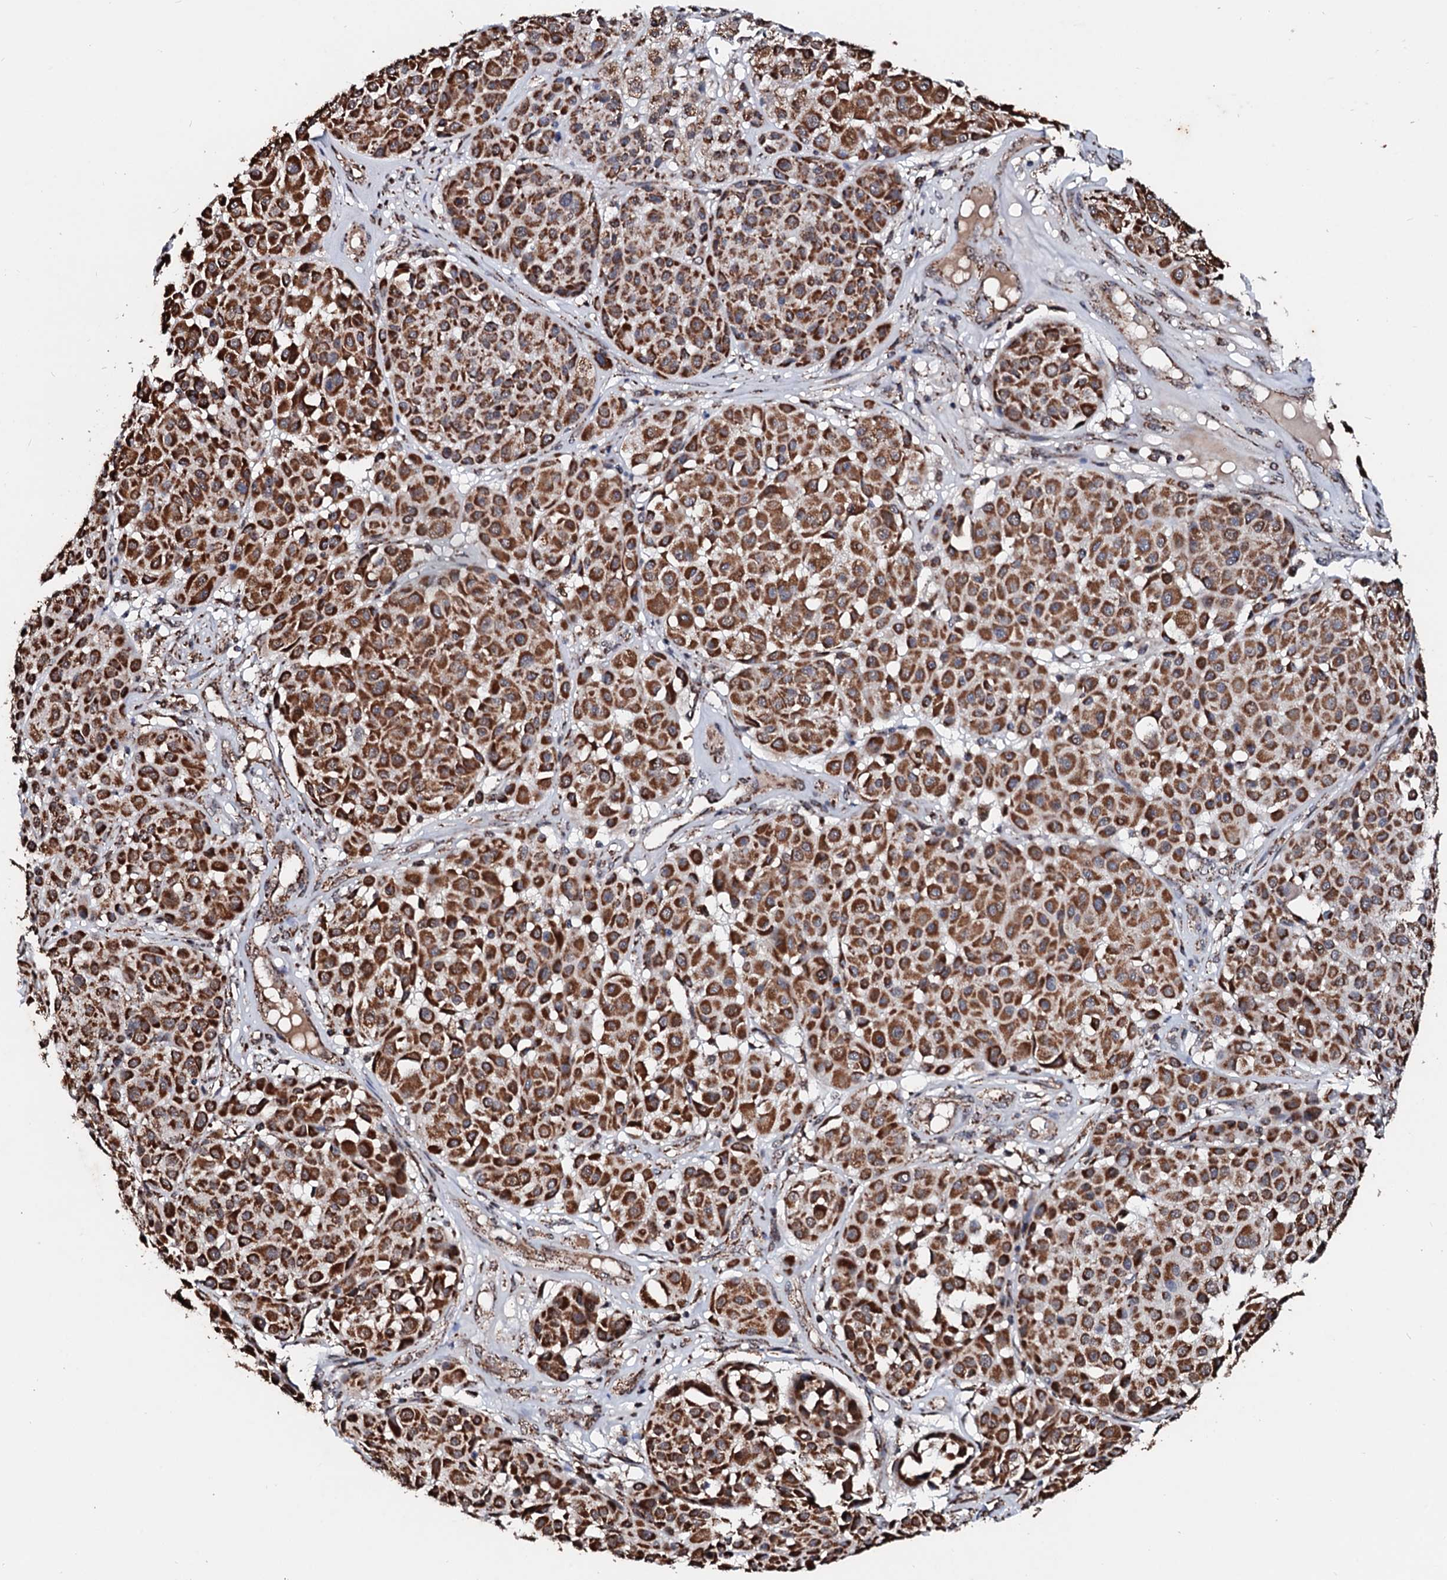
{"staining": {"intensity": "strong", "quantity": ">75%", "location": "cytoplasmic/membranous"}, "tissue": "melanoma", "cell_type": "Tumor cells", "image_type": "cancer", "snomed": [{"axis": "morphology", "description": "Malignant melanoma, Metastatic site"}, {"axis": "topography", "description": "Soft tissue"}], "caption": "Melanoma tissue demonstrates strong cytoplasmic/membranous staining in approximately >75% of tumor cells Nuclei are stained in blue.", "gene": "SECISBP2L", "patient": {"sex": "male", "age": 41}}